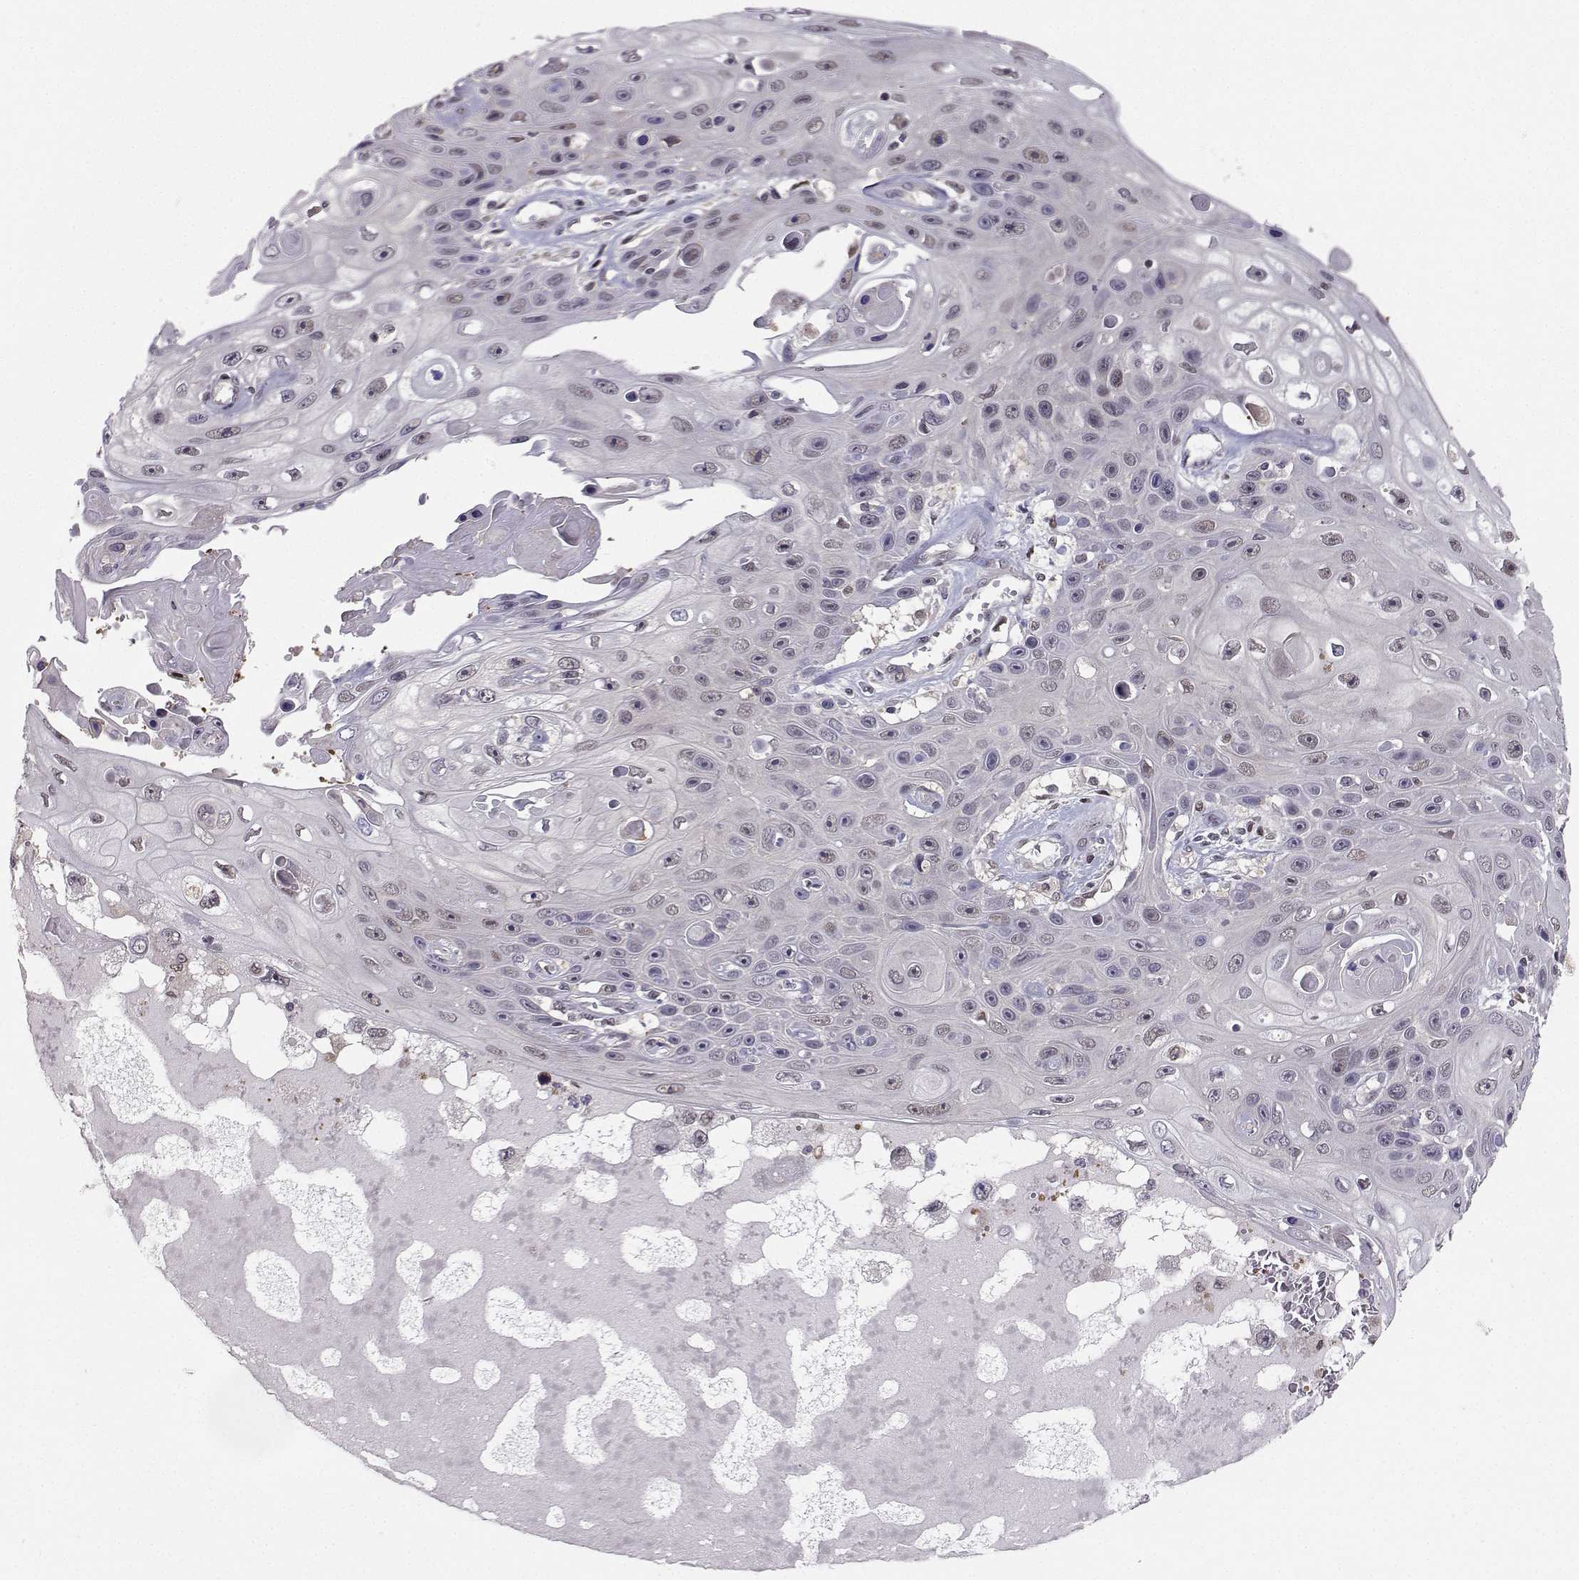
{"staining": {"intensity": "negative", "quantity": "none", "location": "none"}, "tissue": "skin cancer", "cell_type": "Tumor cells", "image_type": "cancer", "snomed": [{"axis": "morphology", "description": "Squamous cell carcinoma, NOS"}, {"axis": "topography", "description": "Skin"}], "caption": "Tumor cells are negative for protein expression in human squamous cell carcinoma (skin).", "gene": "PKP2", "patient": {"sex": "male", "age": 82}}